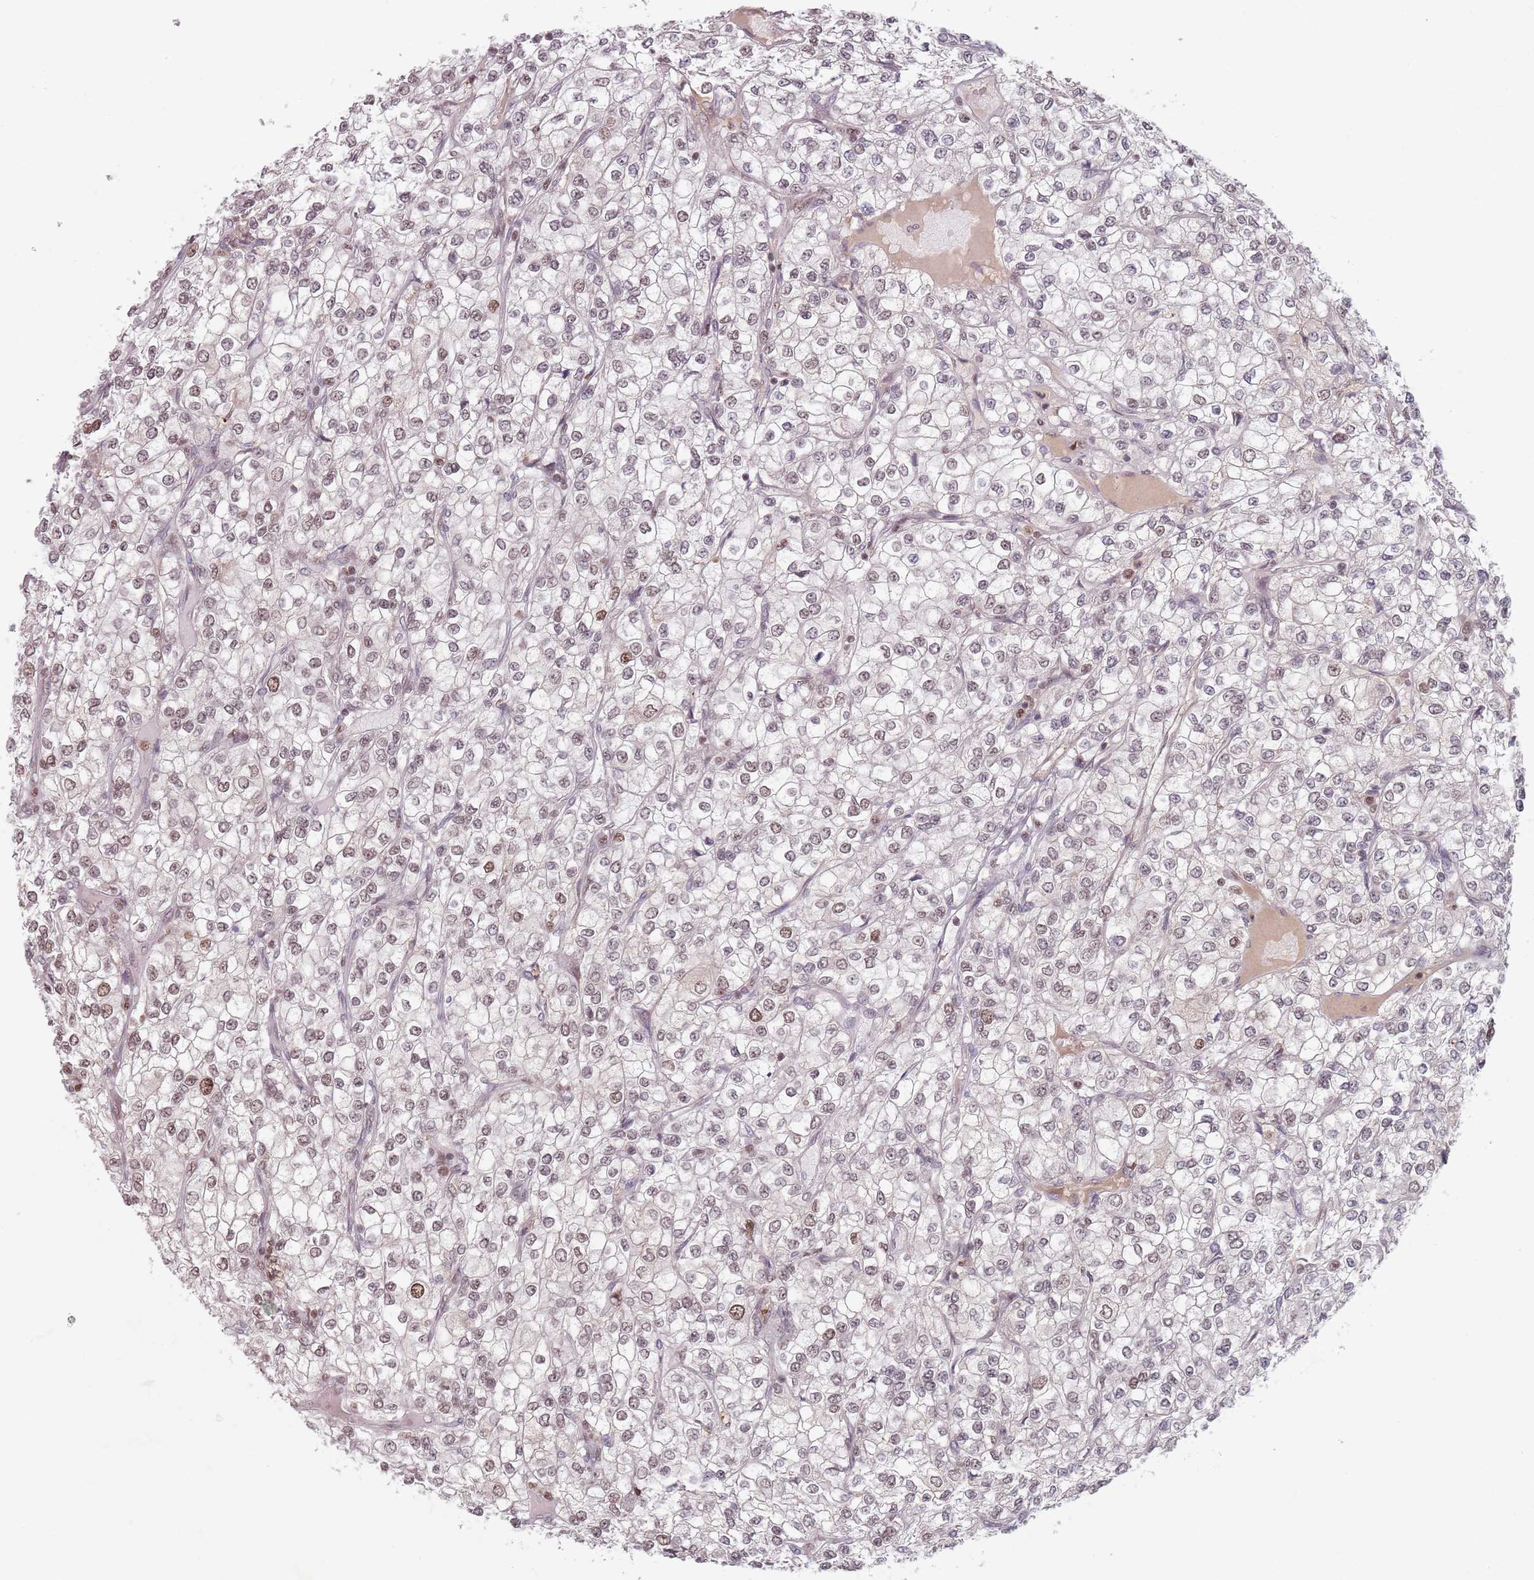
{"staining": {"intensity": "weak", "quantity": "25%-75%", "location": "nuclear"}, "tissue": "renal cancer", "cell_type": "Tumor cells", "image_type": "cancer", "snomed": [{"axis": "morphology", "description": "Adenocarcinoma, NOS"}, {"axis": "topography", "description": "Kidney"}], "caption": "Weak nuclear expression is seen in approximately 25%-75% of tumor cells in renal cancer. (DAB (3,3'-diaminobenzidine) IHC with brightfield microscopy, high magnification).", "gene": "NUP50", "patient": {"sex": "male", "age": 80}}